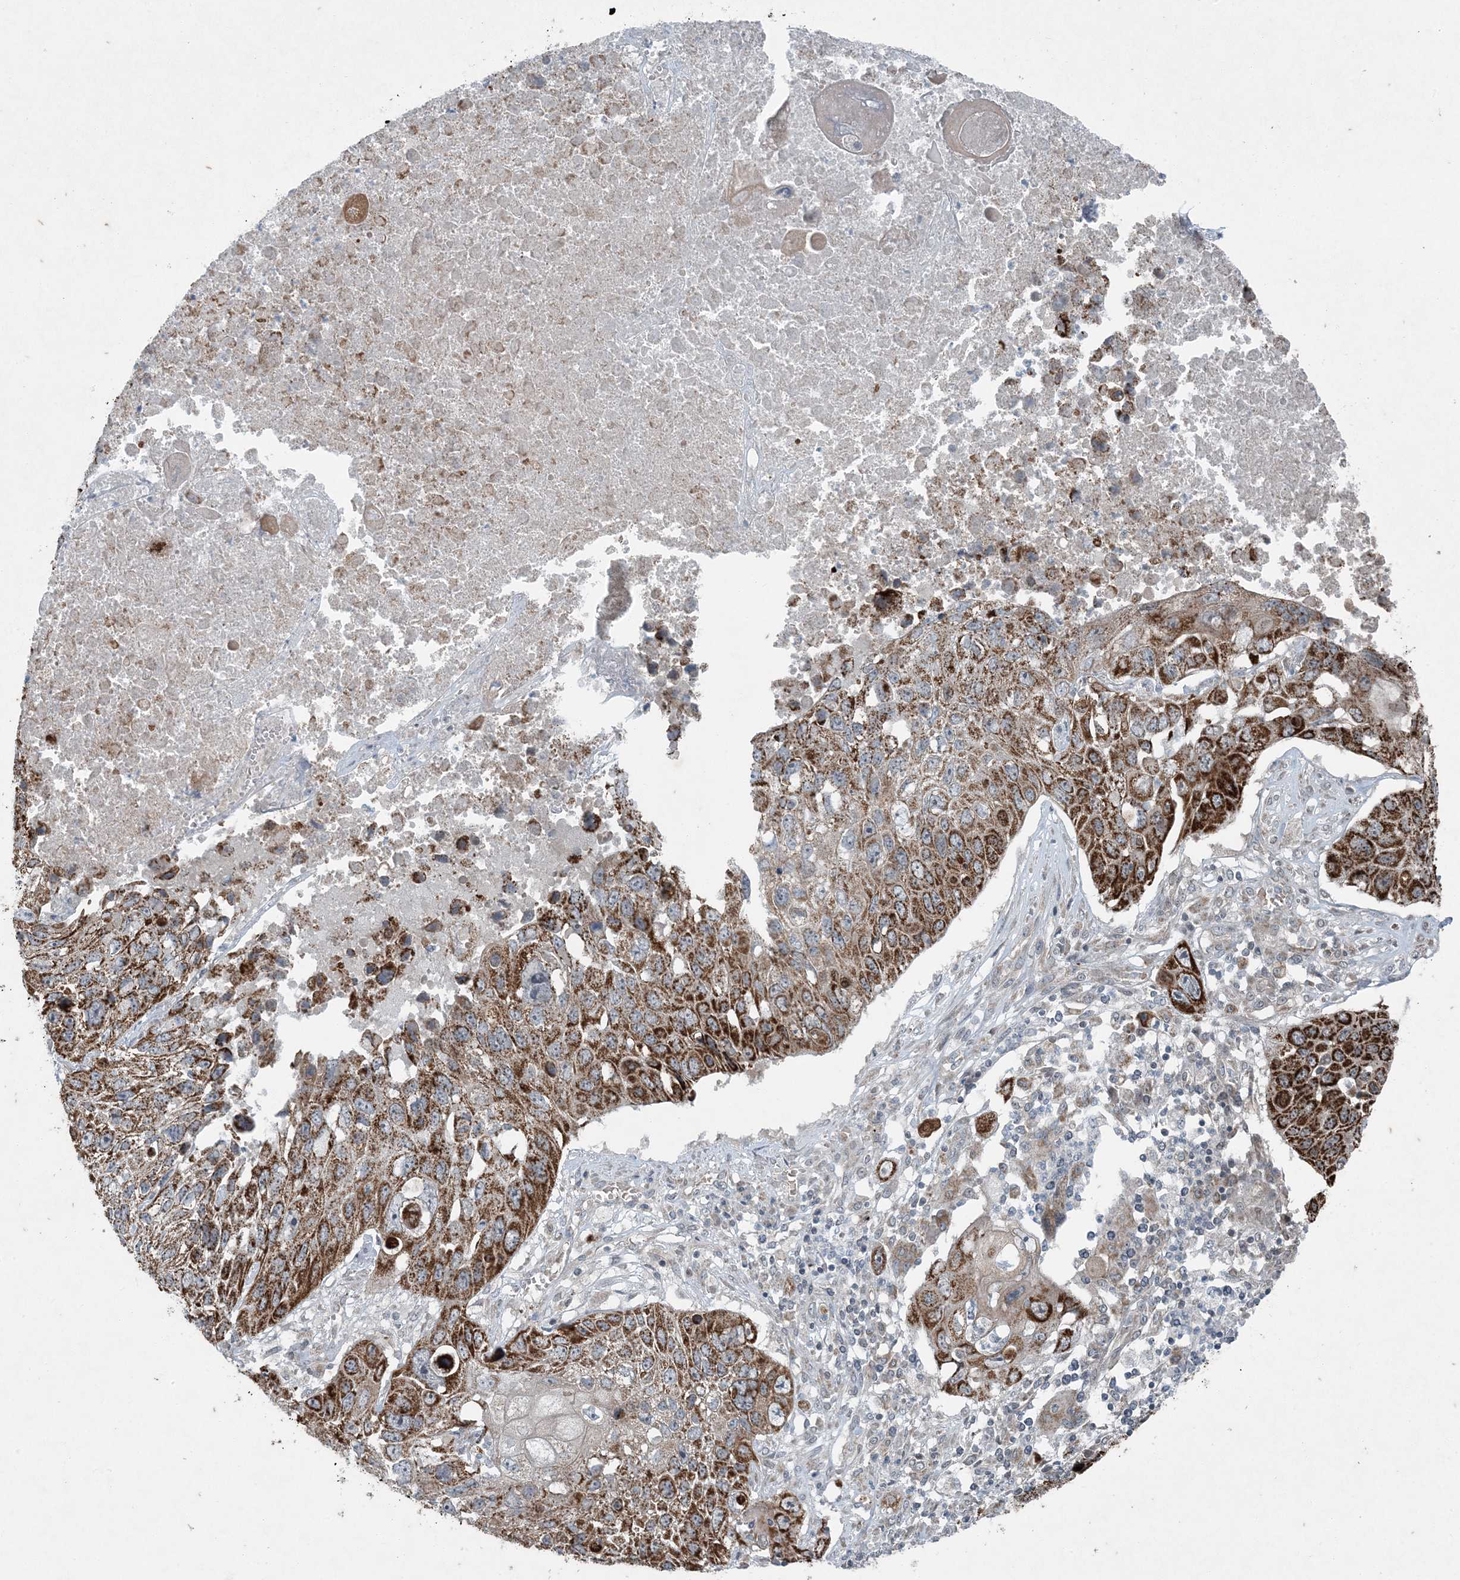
{"staining": {"intensity": "strong", "quantity": "25%-75%", "location": "cytoplasmic/membranous"}, "tissue": "lung cancer", "cell_type": "Tumor cells", "image_type": "cancer", "snomed": [{"axis": "morphology", "description": "Squamous cell carcinoma, NOS"}, {"axis": "topography", "description": "Lung"}], "caption": "The histopathology image displays staining of lung cancer (squamous cell carcinoma), revealing strong cytoplasmic/membranous protein expression (brown color) within tumor cells.", "gene": "PC", "patient": {"sex": "male", "age": 61}}